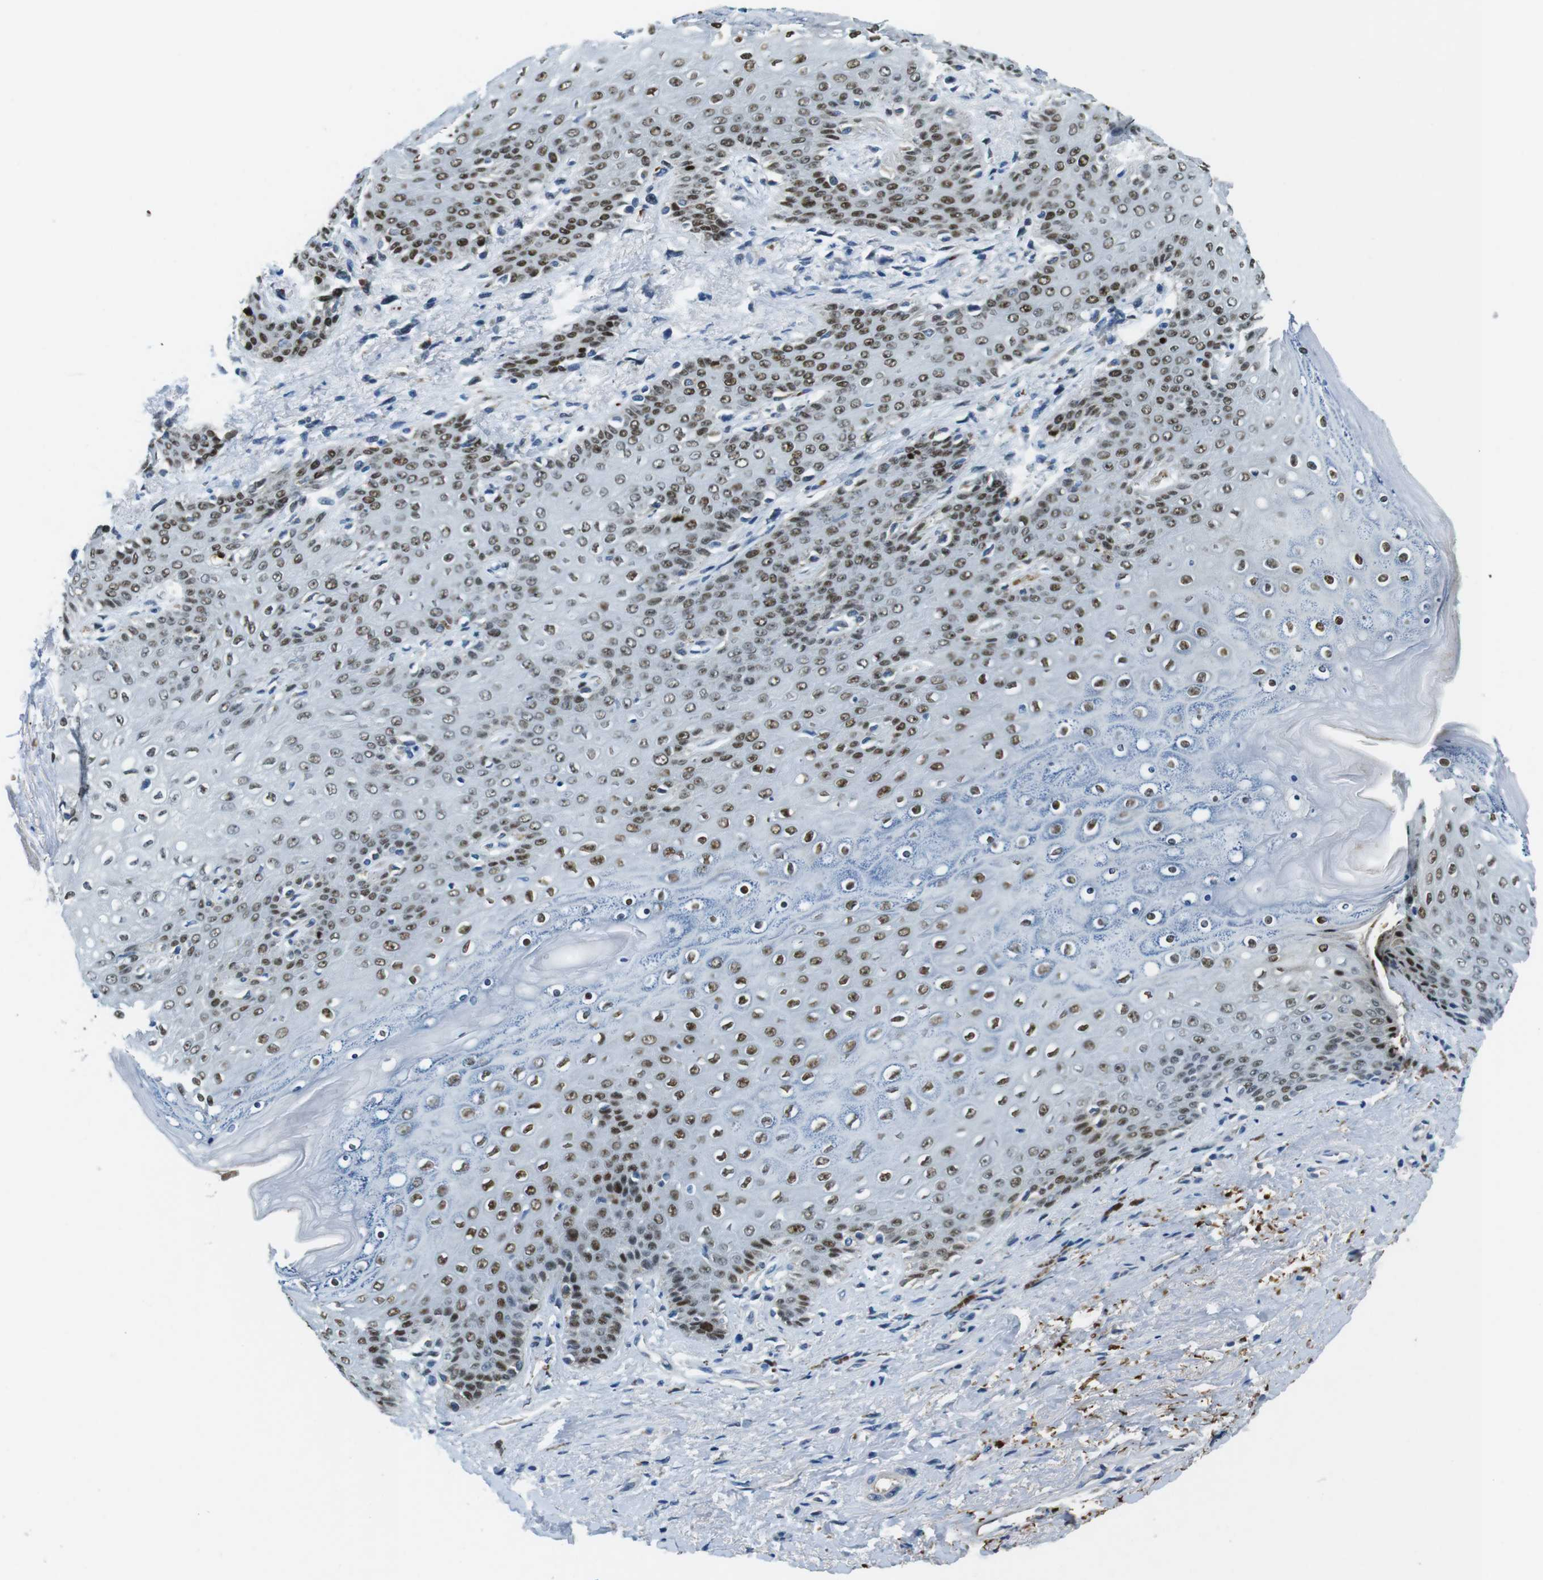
{"staining": {"intensity": "moderate", "quantity": ">75%", "location": "nuclear"}, "tissue": "skin", "cell_type": "Epidermal cells", "image_type": "normal", "snomed": [{"axis": "morphology", "description": "Normal tissue, NOS"}, {"axis": "topography", "description": "Anal"}], "caption": "Immunohistochemistry (DAB (3,3'-diaminobenzidine)) staining of benign human skin demonstrates moderate nuclear protein staining in about >75% of epidermal cells.", "gene": "TFAP2C", "patient": {"sex": "female", "age": 46}}